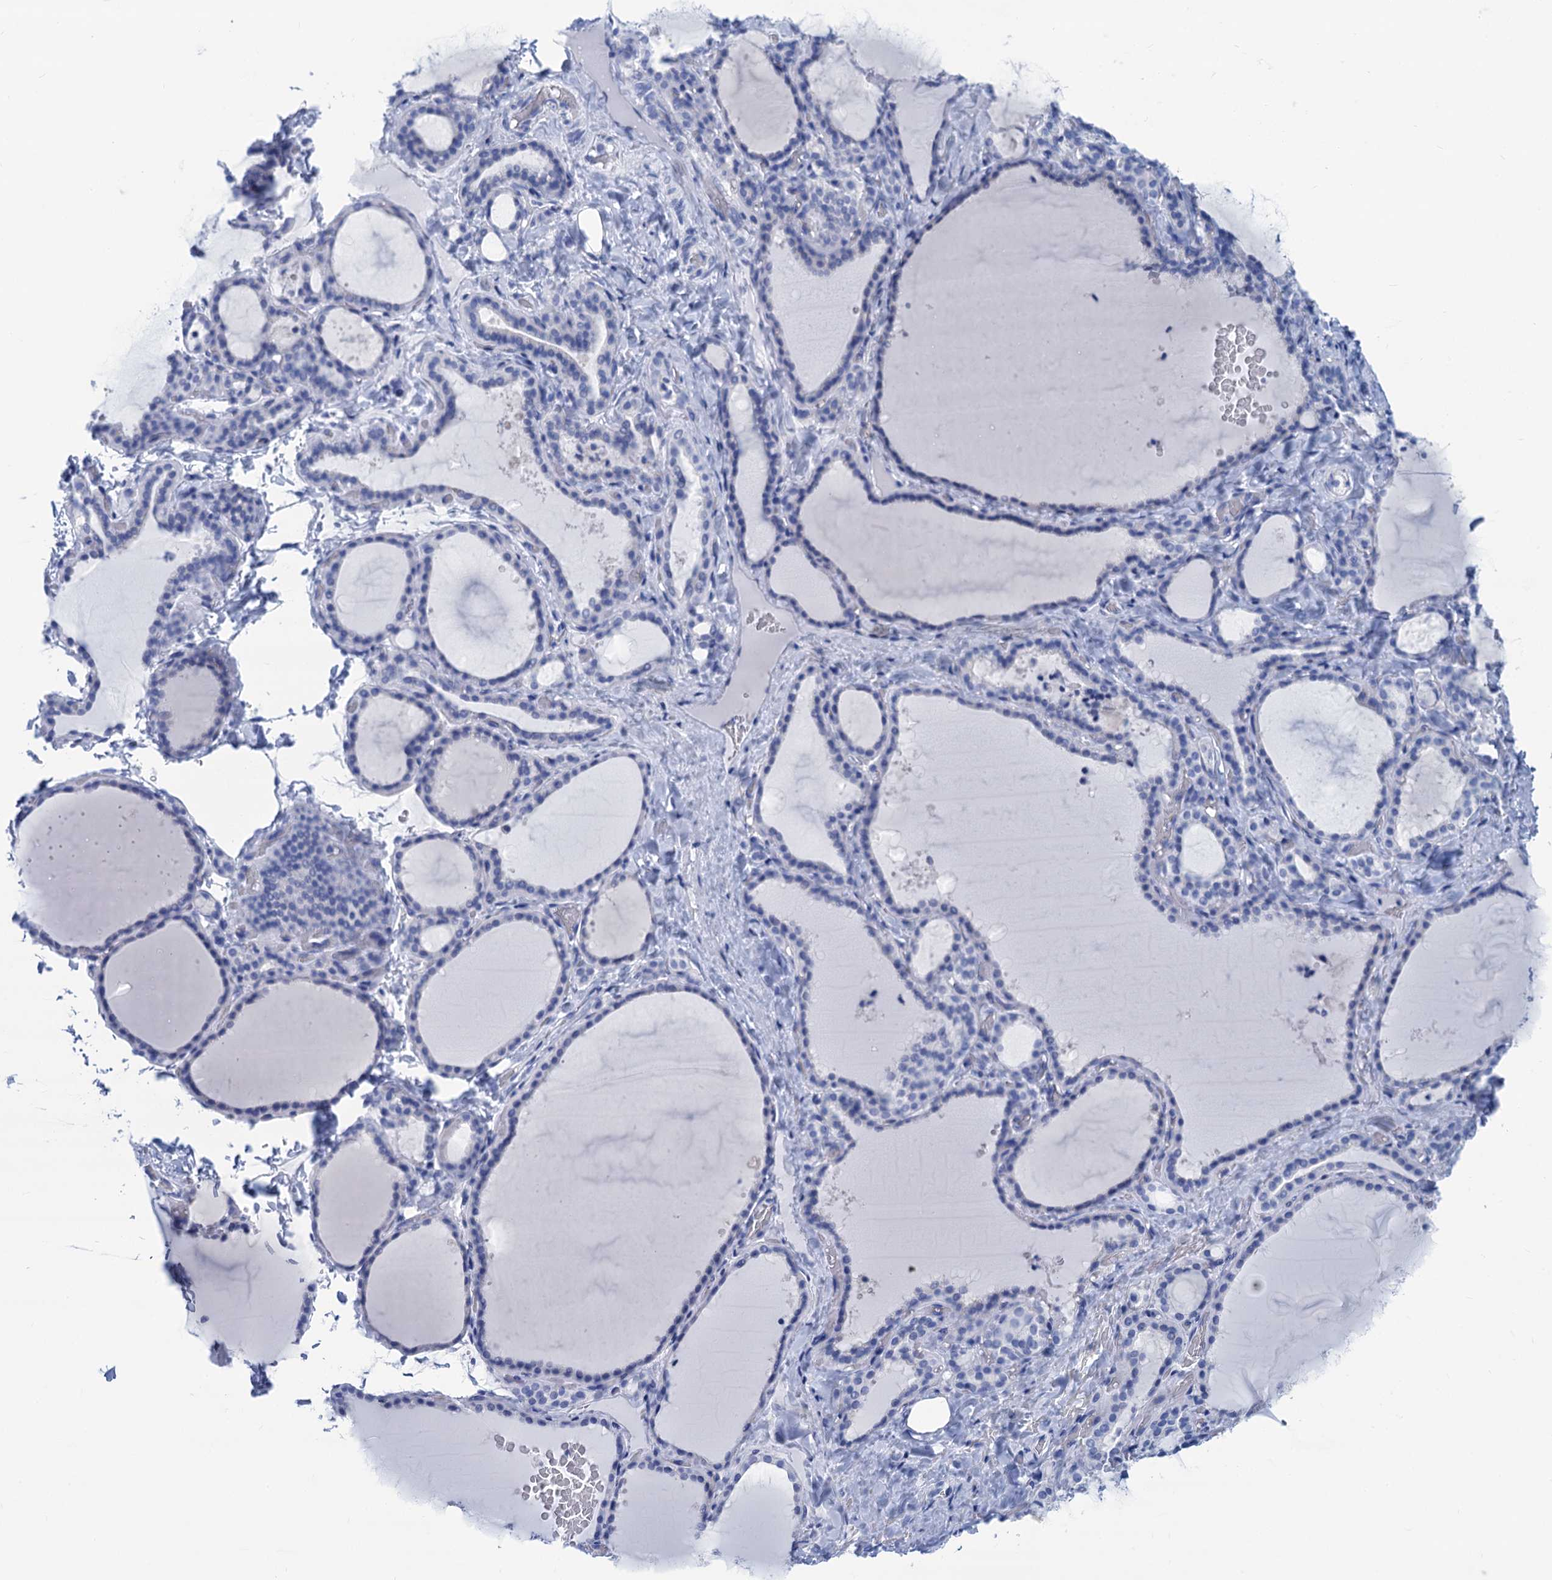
{"staining": {"intensity": "negative", "quantity": "none", "location": "none"}, "tissue": "thyroid gland", "cell_type": "Glandular cells", "image_type": "normal", "snomed": [{"axis": "morphology", "description": "Normal tissue, NOS"}, {"axis": "topography", "description": "Thyroid gland"}], "caption": "Immunohistochemistry (IHC) of benign thyroid gland shows no staining in glandular cells.", "gene": "CABYR", "patient": {"sex": "female", "age": 22}}